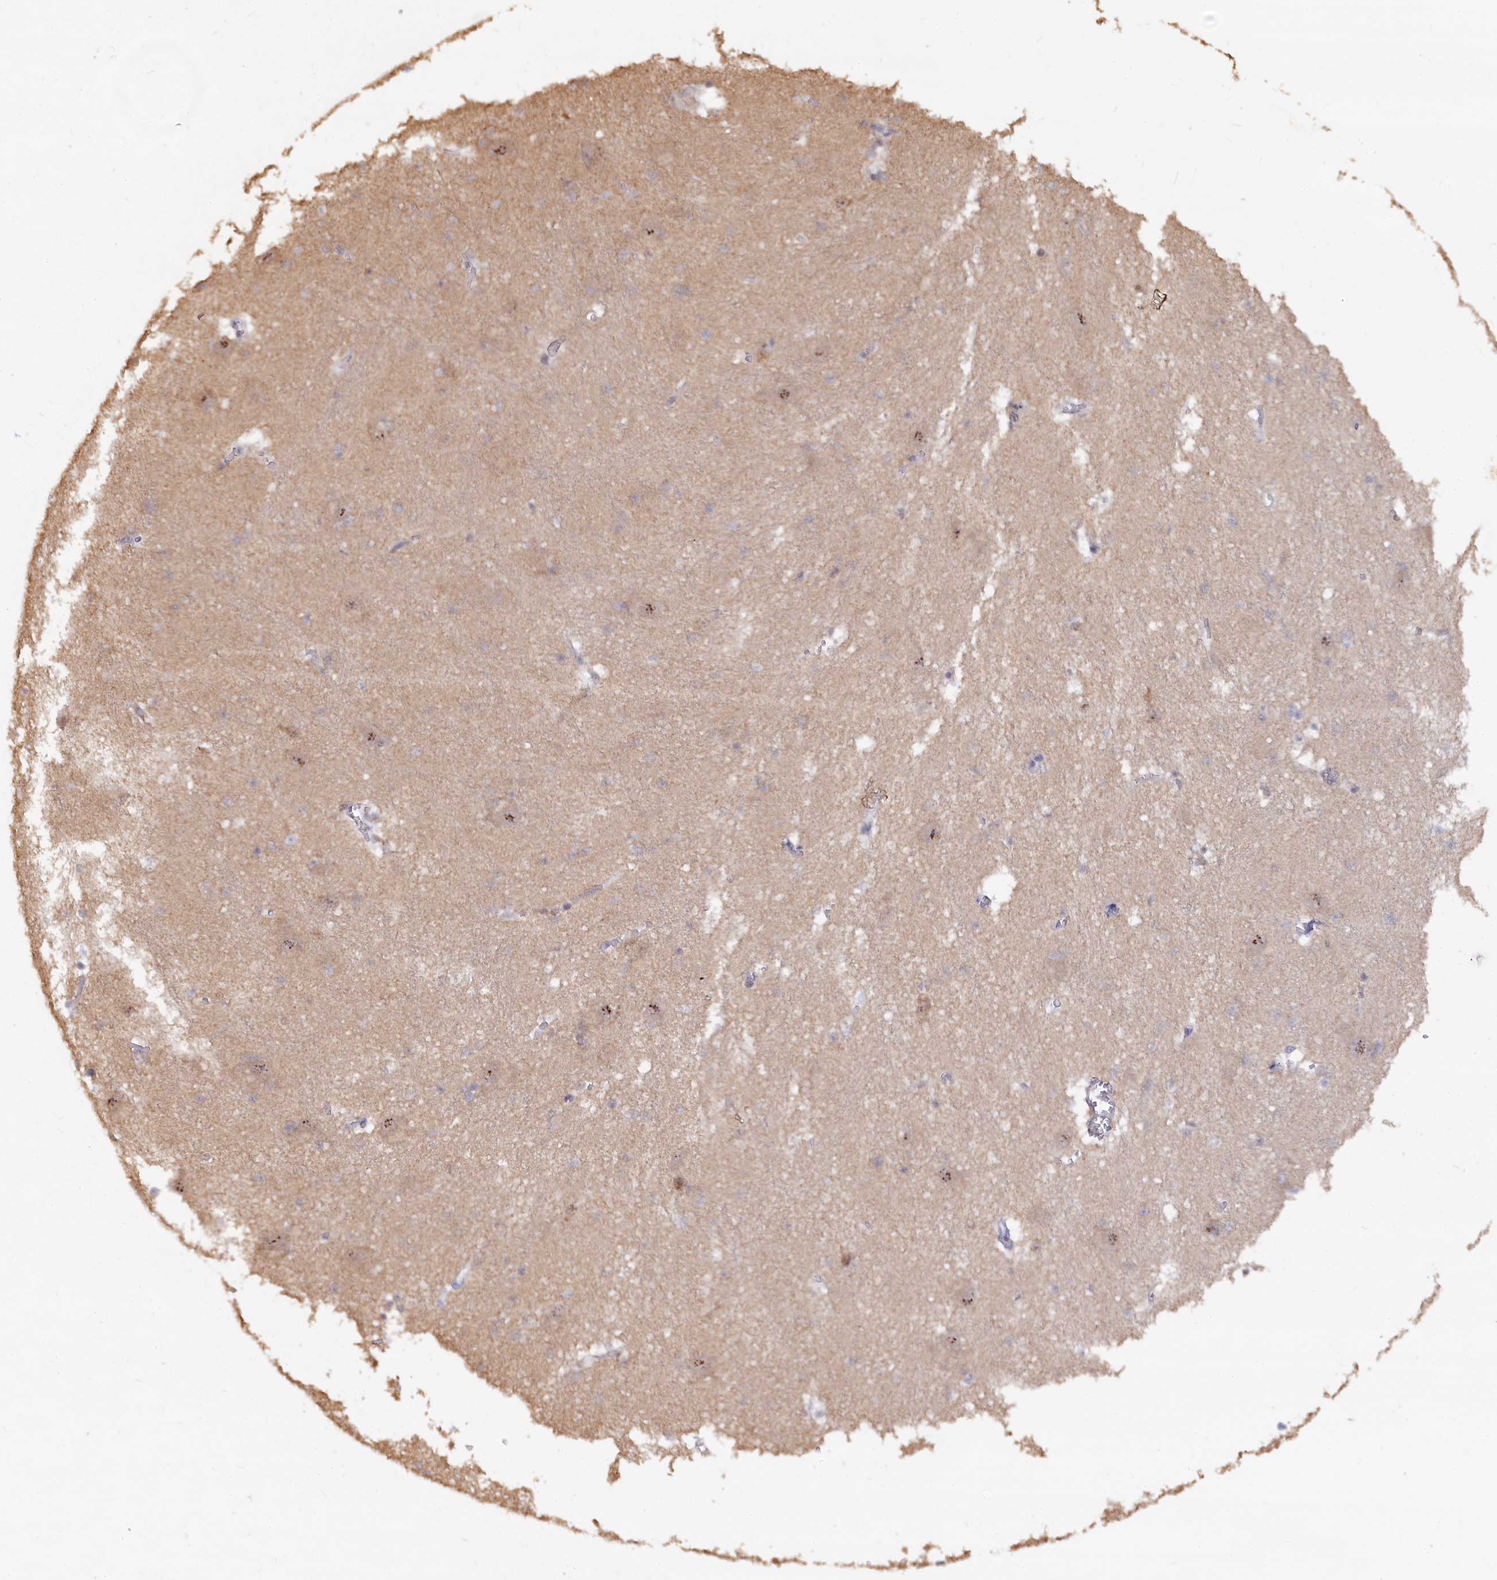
{"staining": {"intensity": "moderate", "quantity": "<25%", "location": "cytoplasmic/membranous,nuclear"}, "tissue": "caudate", "cell_type": "Glial cells", "image_type": "normal", "snomed": [{"axis": "morphology", "description": "Normal tissue, NOS"}, {"axis": "topography", "description": "Lateral ventricle wall"}], "caption": "Glial cells show moderate cytoplasmic/membranous,nuclear positivity in approximately <25% of cells in unremarkable caudate.", "gene": "TAB1", "patient": {"sex": "male", "age": 37}}